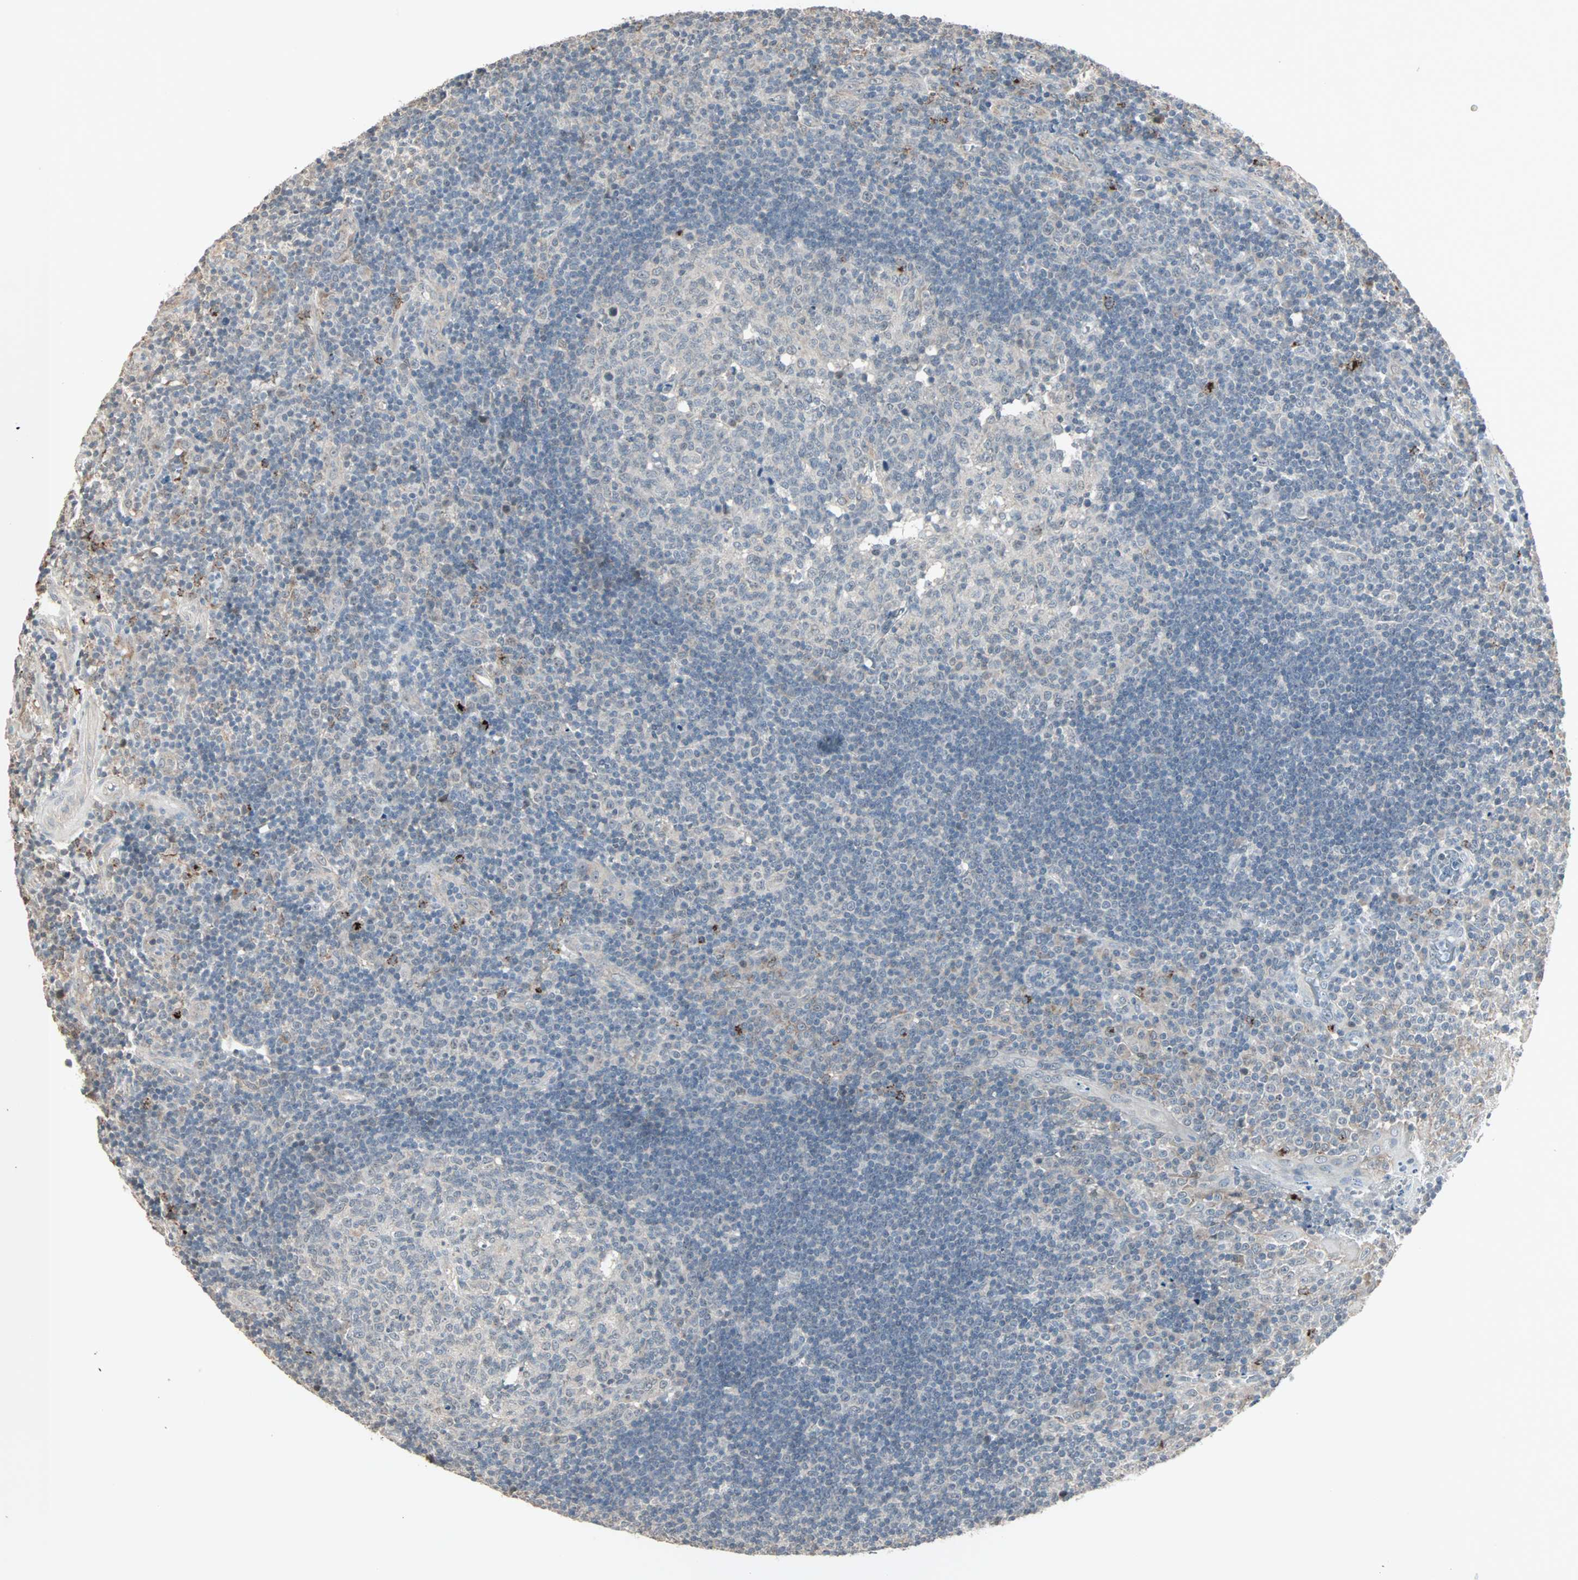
{"staining": {"intensity": "weak", "quantity": "<25%", "location": "cytoplasmic/membranous"}, "tissue": "tonsil", "cell_type": "Germinal center cells", "image_type": "normal", "snomed": [{"axis": "morphology", "description": "Normal tissue, NOS"}, {"axis": "topography", "description": "Tonsil"}], "caption": "The histopathology image demonstrates no staining of germinal center cells in unremarkable tonsil. Nuclei are stained in blue.", "gene": "KDM4A", "patient": {"sex": "female", "age": 40}}